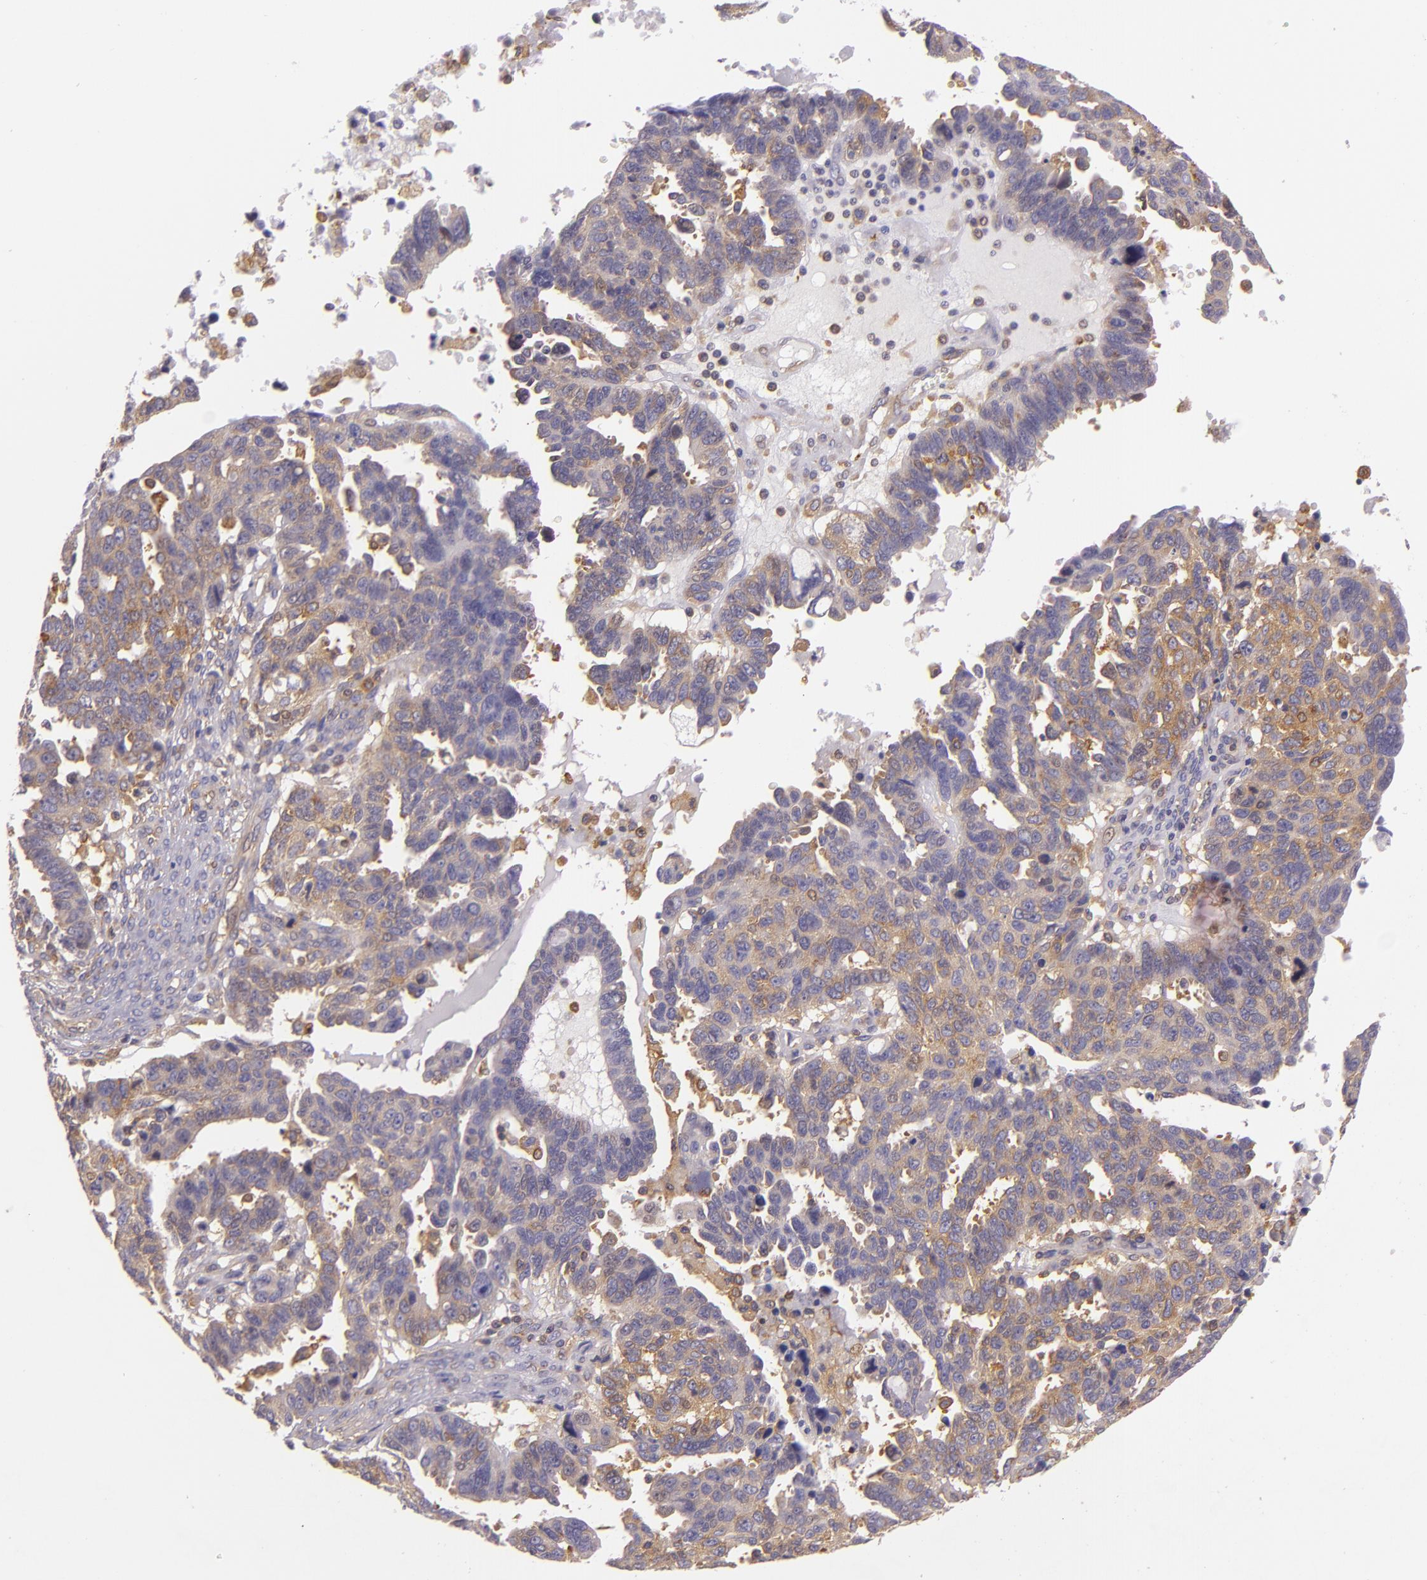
{"staining": {"intensity": "weak", "quantity": "25%-75%", "location": "cytoplasmic/membranous"}, "tissue": "ovarian cancer", "cell_type": "Tumor cells", "image_type": "cancer", "snomed": [{"axis": "morphology", "description": "Carcinoma, endometroid"}, {"axis": "morphology", "description": "Cystadenocarcinoma, serous, NOS"}, {"axis": "topography", "description": "Ovary"}], "caption": "Human ovarian endometroid carcinoma stained with a brown dye shows weak cytoplasmic/membranous positive positivity in about 25%-75% of tumor cells.", "gene": "TLN1", "patient": {"sex": "female", "age": 45}}